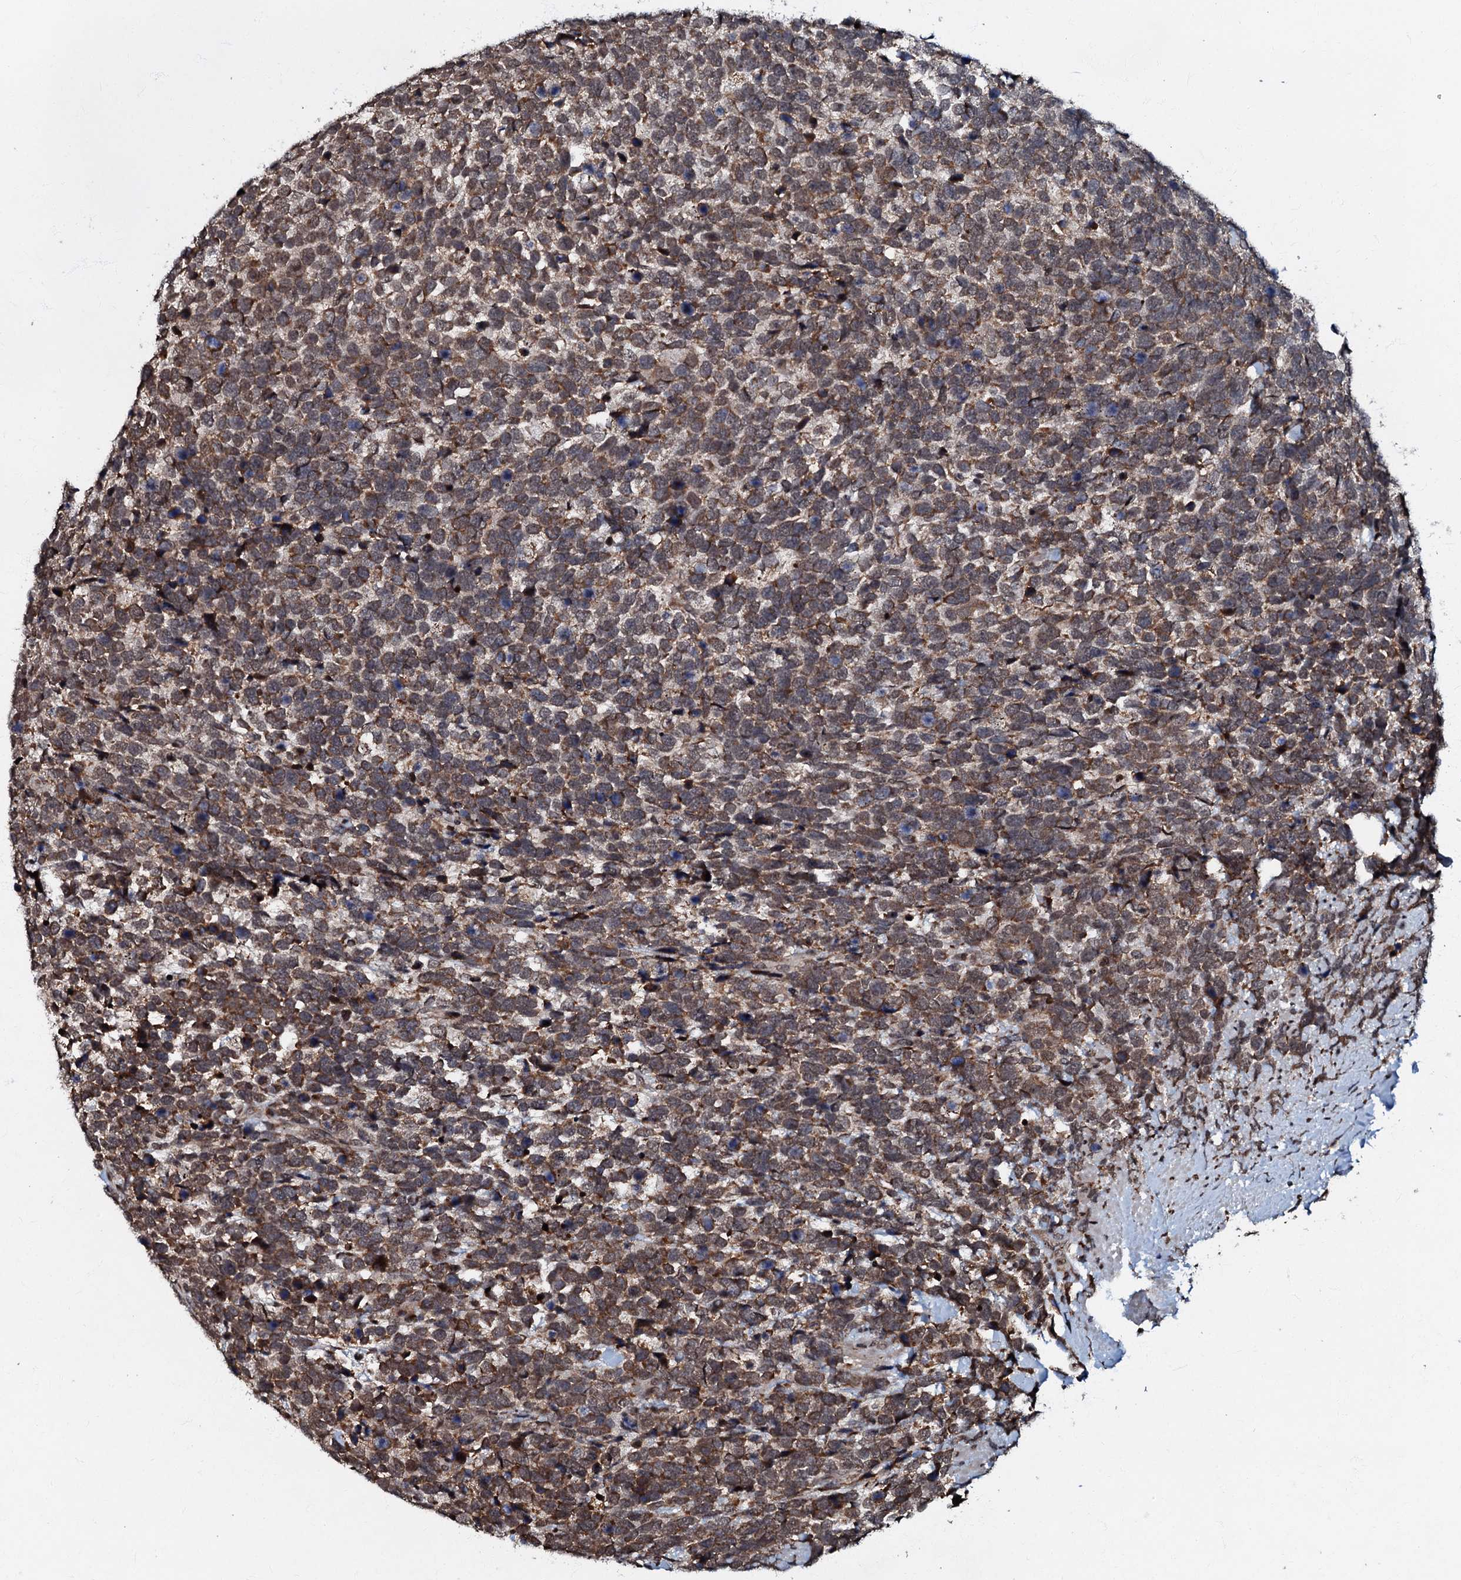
{"staining": {"intensity": "moderate", "quantity": ">75%", "location": "cytoplasmic/membranous"}, "tissue": "urothelial cancer", "cell_type": "Tumor cells", "image_type": "cancer", "snomed": [{"axis": "morphology", "description": "Urothelial carcinoma, High grade"}, {"axis": "topography", "description": "Urinary bladder"}], "caption": "The micrograph demonstrates immunohistochemical staining of high-grade urothelial carcinoma. There is moderate cytoplasmic/membranous expression is identified in approximately >75% of tumor cells.", "gene": "C18orf32", "patient": {"sex": "female", "age": 82}}